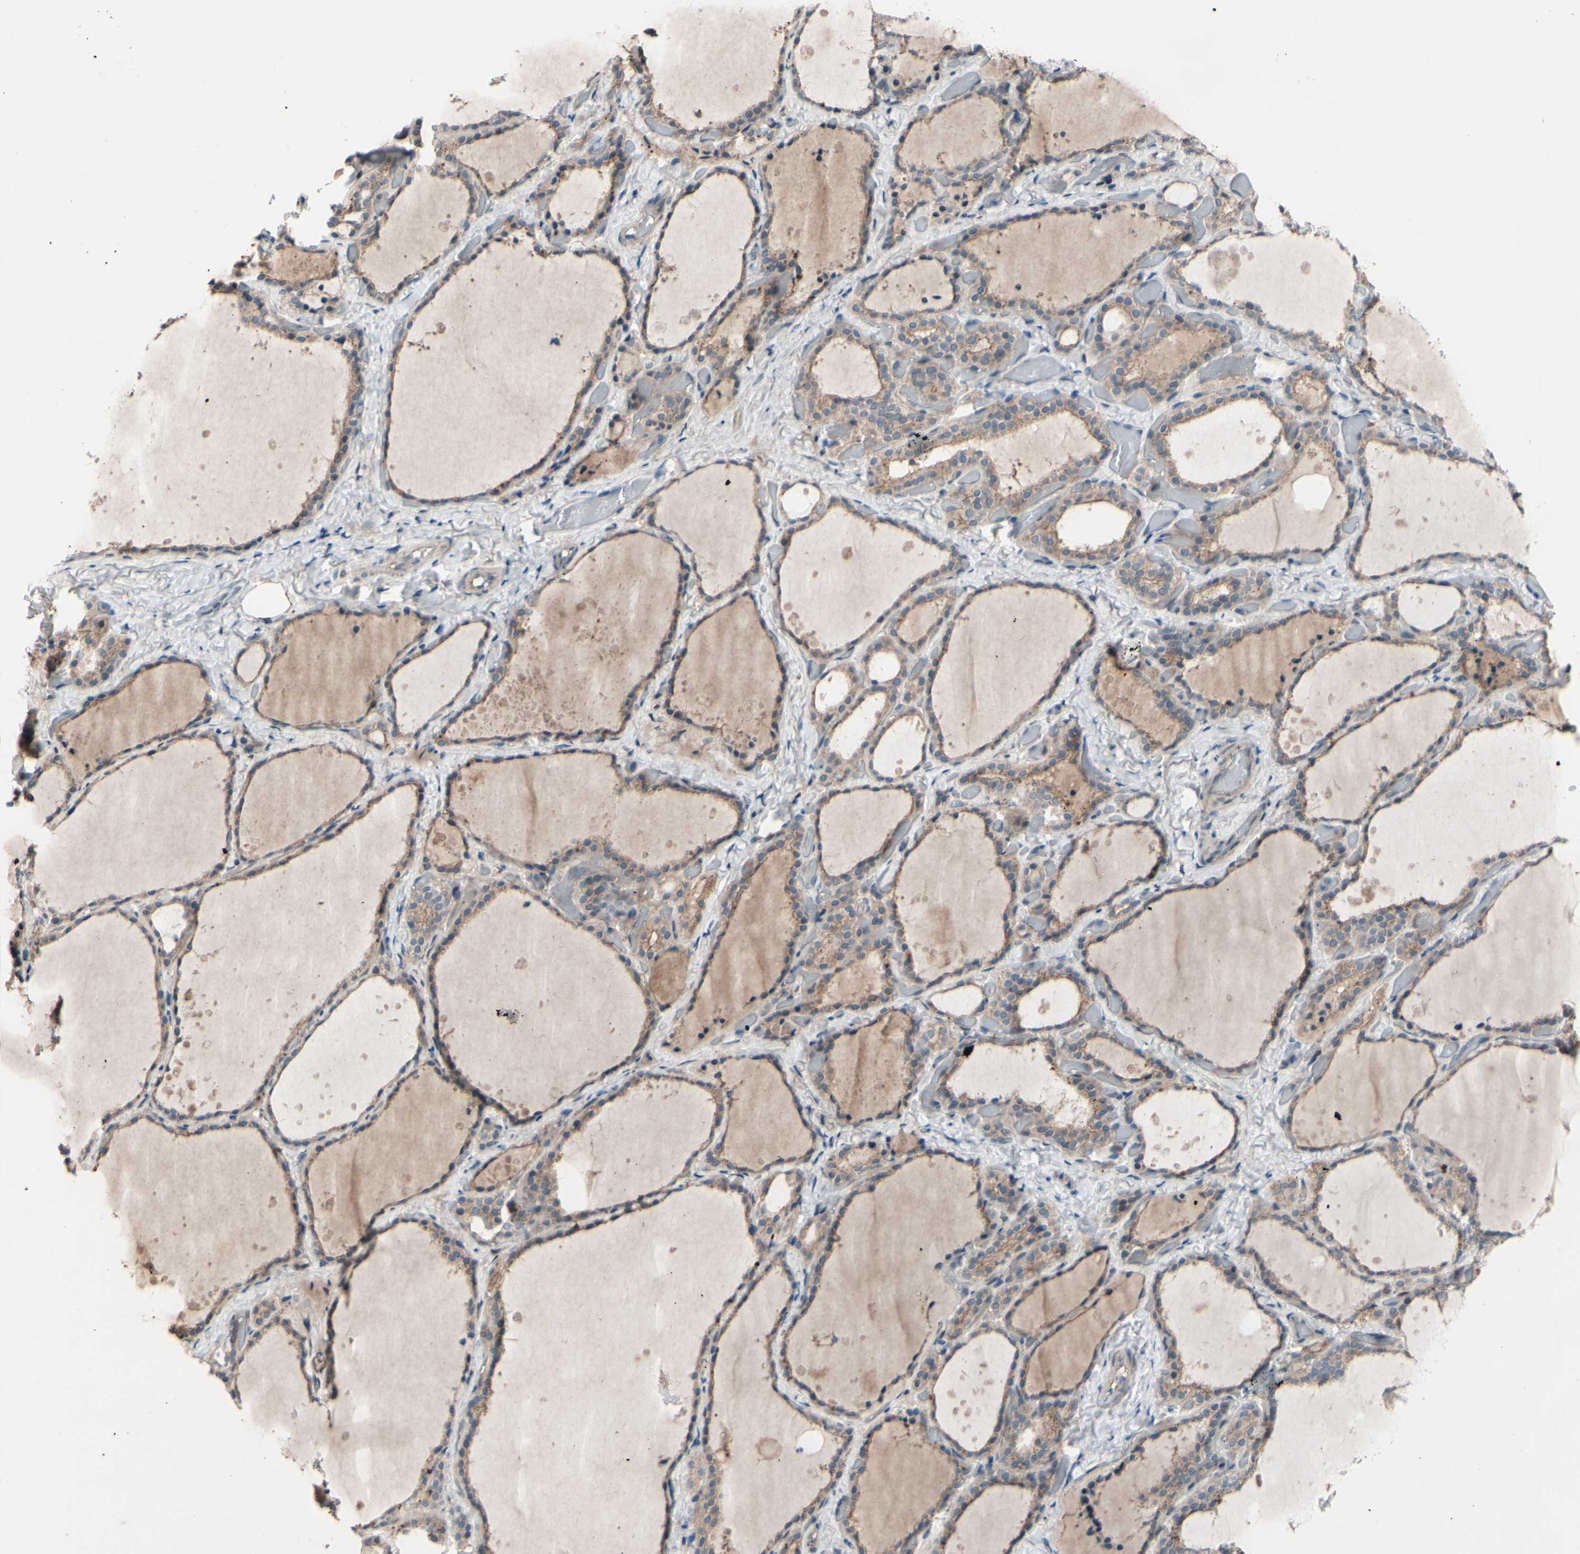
{"staining": {"intensity": "weak", "quantity": ">75%", "location": "cytoplasmic/membranous"}, "tissue": "thyroid gland", "cell_type": "Glandular cells", "image_type": "normal", "snomed": [{"axis": "morphology", "description": "Normal tissue, NOS"}, {"axis": "topography", "description": "Thyroid gland"}], "caption": "Thyroid gland stained with a brown dye exhibits weak cytoplasmic/membranous positive expression in about >75% of glandular cells.", "gene": "ICAM5", "patient": {"sex": "female", "age": 44}}